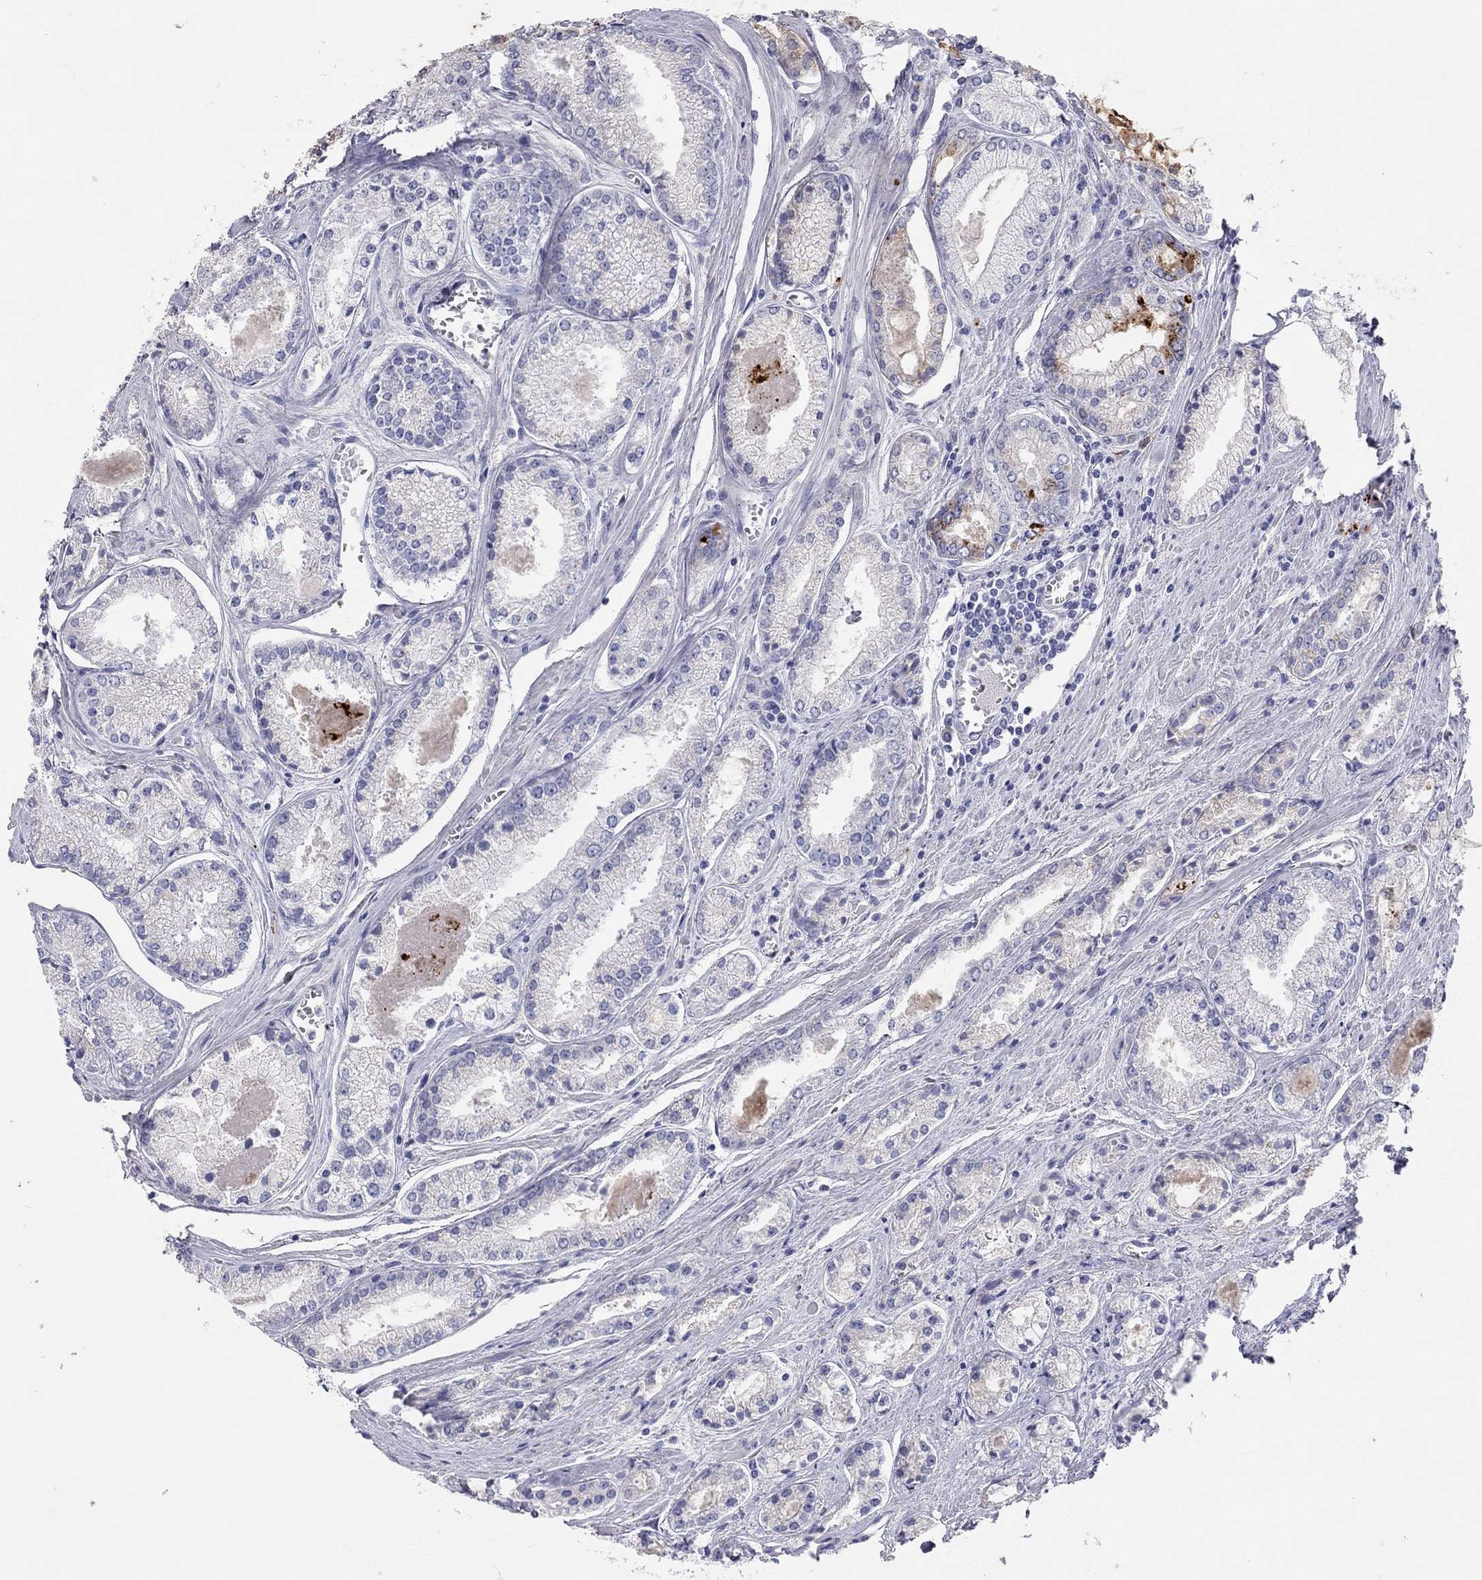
{"staining": {"intensity": "negative", "quantity": "none", "location": "none"}, "tissue": "prostate cancer", "cell_type": "Tumor cells", "image_type": "cancer", "snomed": [{"axis": "morphology", "description": "Adenocarcinoma, NOS"}, {"axis": "topography", "description": "Prostate"}], "caption": "Histopathology image shows no significant protein expression in tumor cells of adenocarcinoma (prostate).", "gene": "ST7L", "patient": {"sex": "male", "age": 72}}